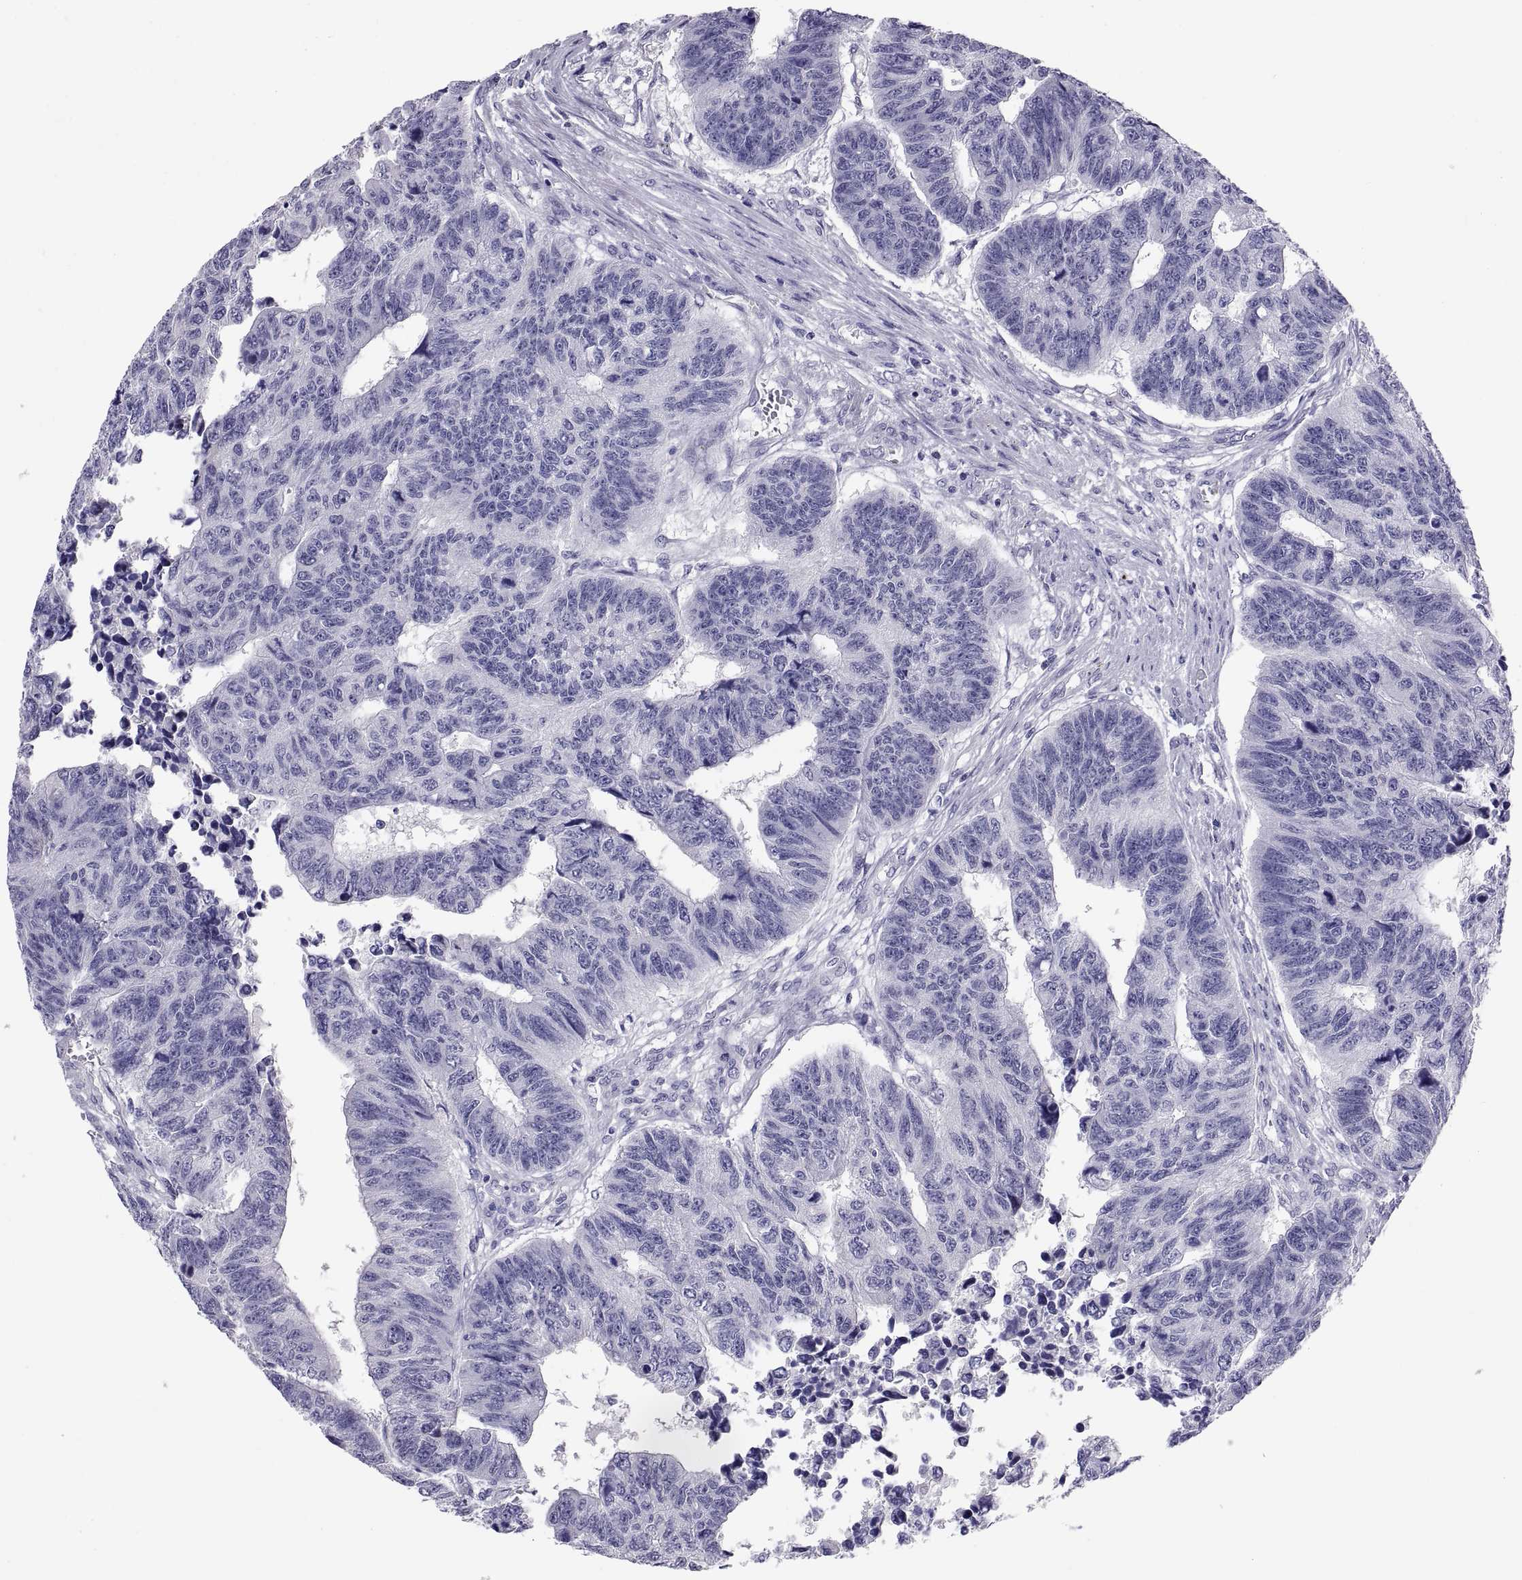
{"staining": {"intensity": "negative", "quantity": "none", "location": "none"}, "tissue": "colorectal cancer", "cell_type": "Tumor cells", "image_type": "cancer", "snomed": [{"axis": "morphology", "description": "Adenocarcinoma, NOS"}, {"axis": "topography", "description": "Rectum"}], "caption": "IHC histopathology image of human colorectal cancer (adenocarcinoma) stained for a protein (brown), which exhibits no expression in tumor cells. Brightfield microscopy of IHC stained with DAB (brown) and hematoxylin (blue), captured at high magnification.", "gene": "FAM170A", "patient": {"sex": "female", "age": 85}}